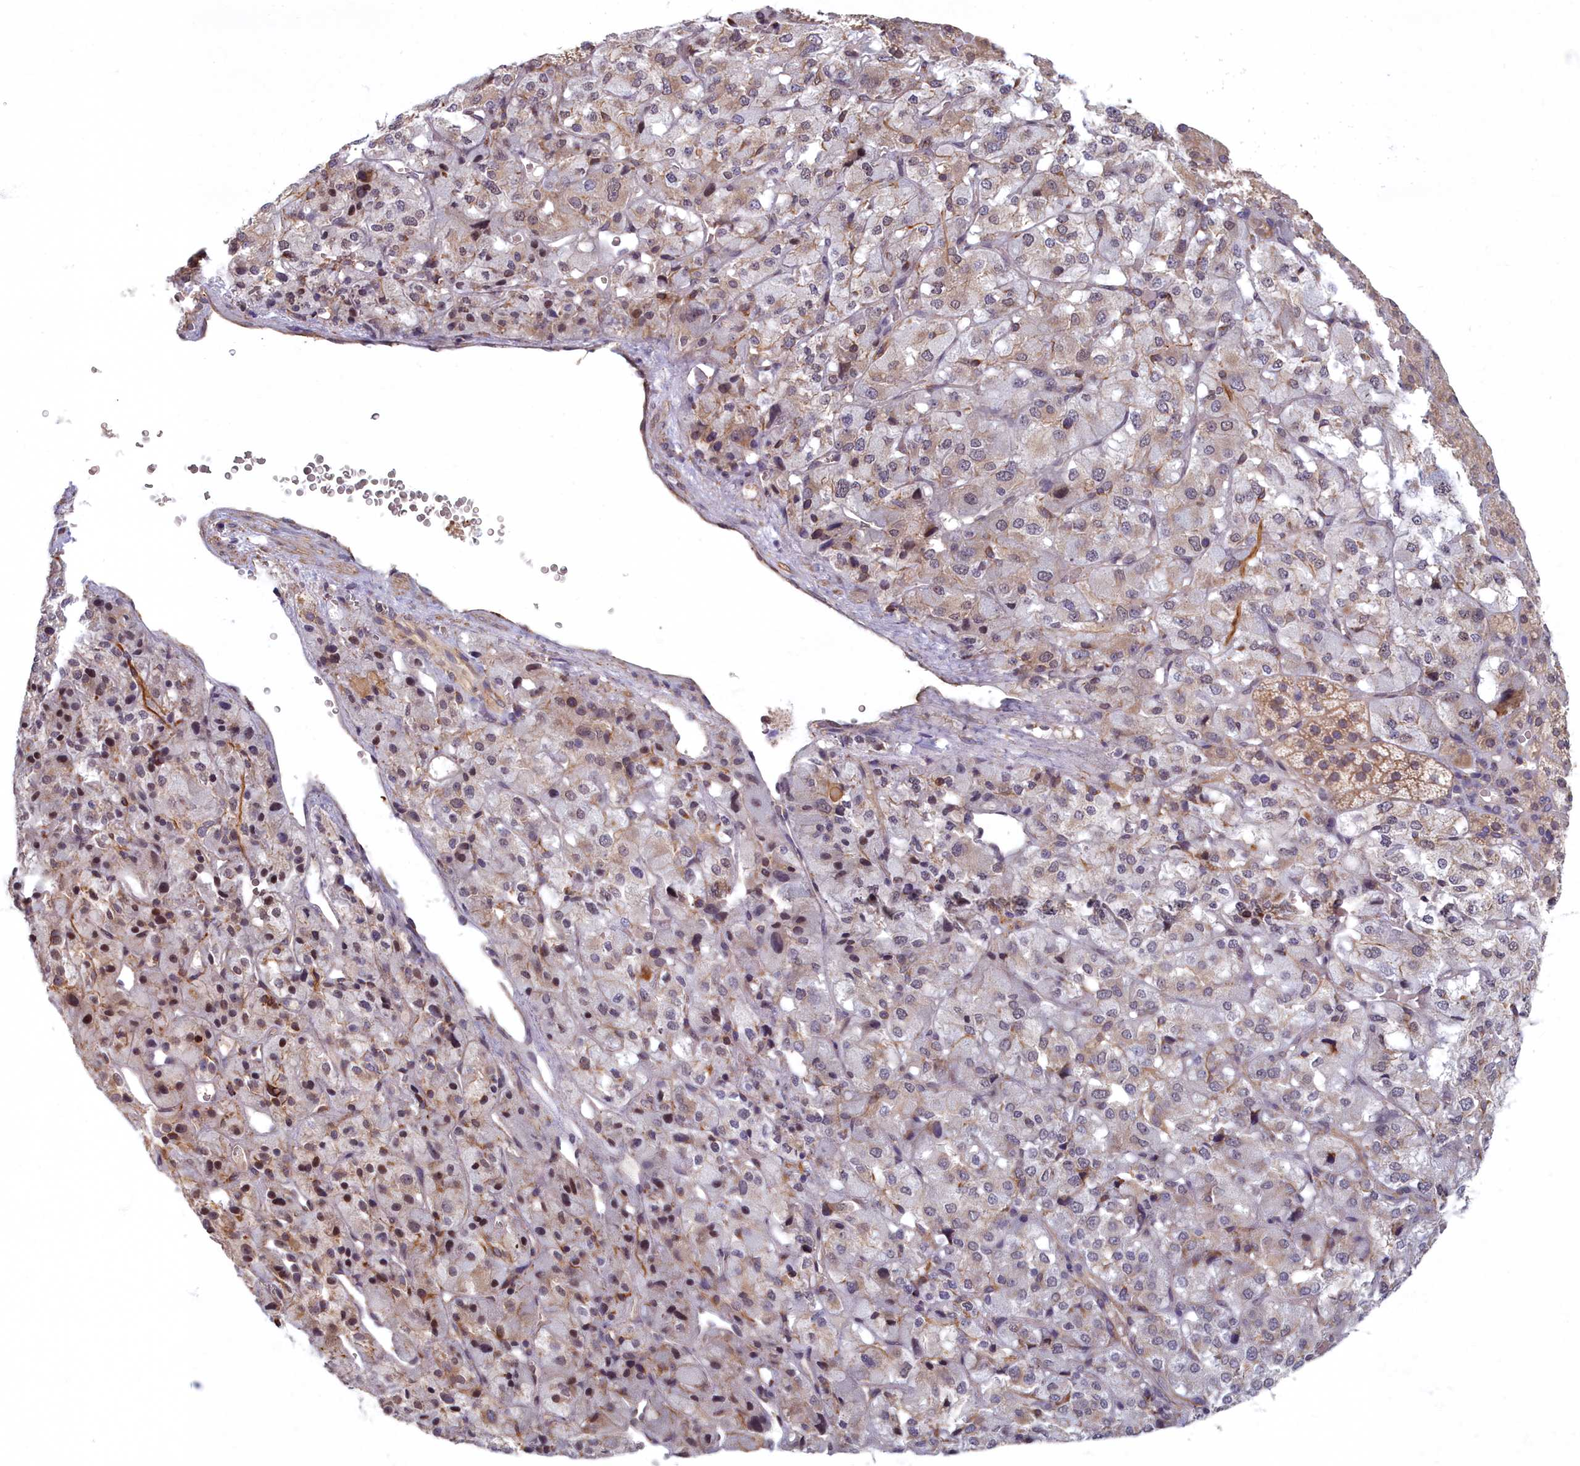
{"staining": {"intensity": "moderate", "quantity": "<25%", "location": "cytoplasmic/membranous,nuclear"}, "tissue": "adrenal gland", "cell_type": "Glandular cells", "image_type": "normal", "snomed": [{"axis": "morphology", "description": "Normal tissue, NOS"}, {"axis": "topography", "description": "Adrenal gland"}], "caption": "An IHC micrograph of normal tissue is shown. Protein staining in brown highlights moderate cytoplasmic/membranous,nuclear positivity in adrenal gland within glandular cells.", "gene": "MAK16", "patient": {"sex": "female", "age": 44}}